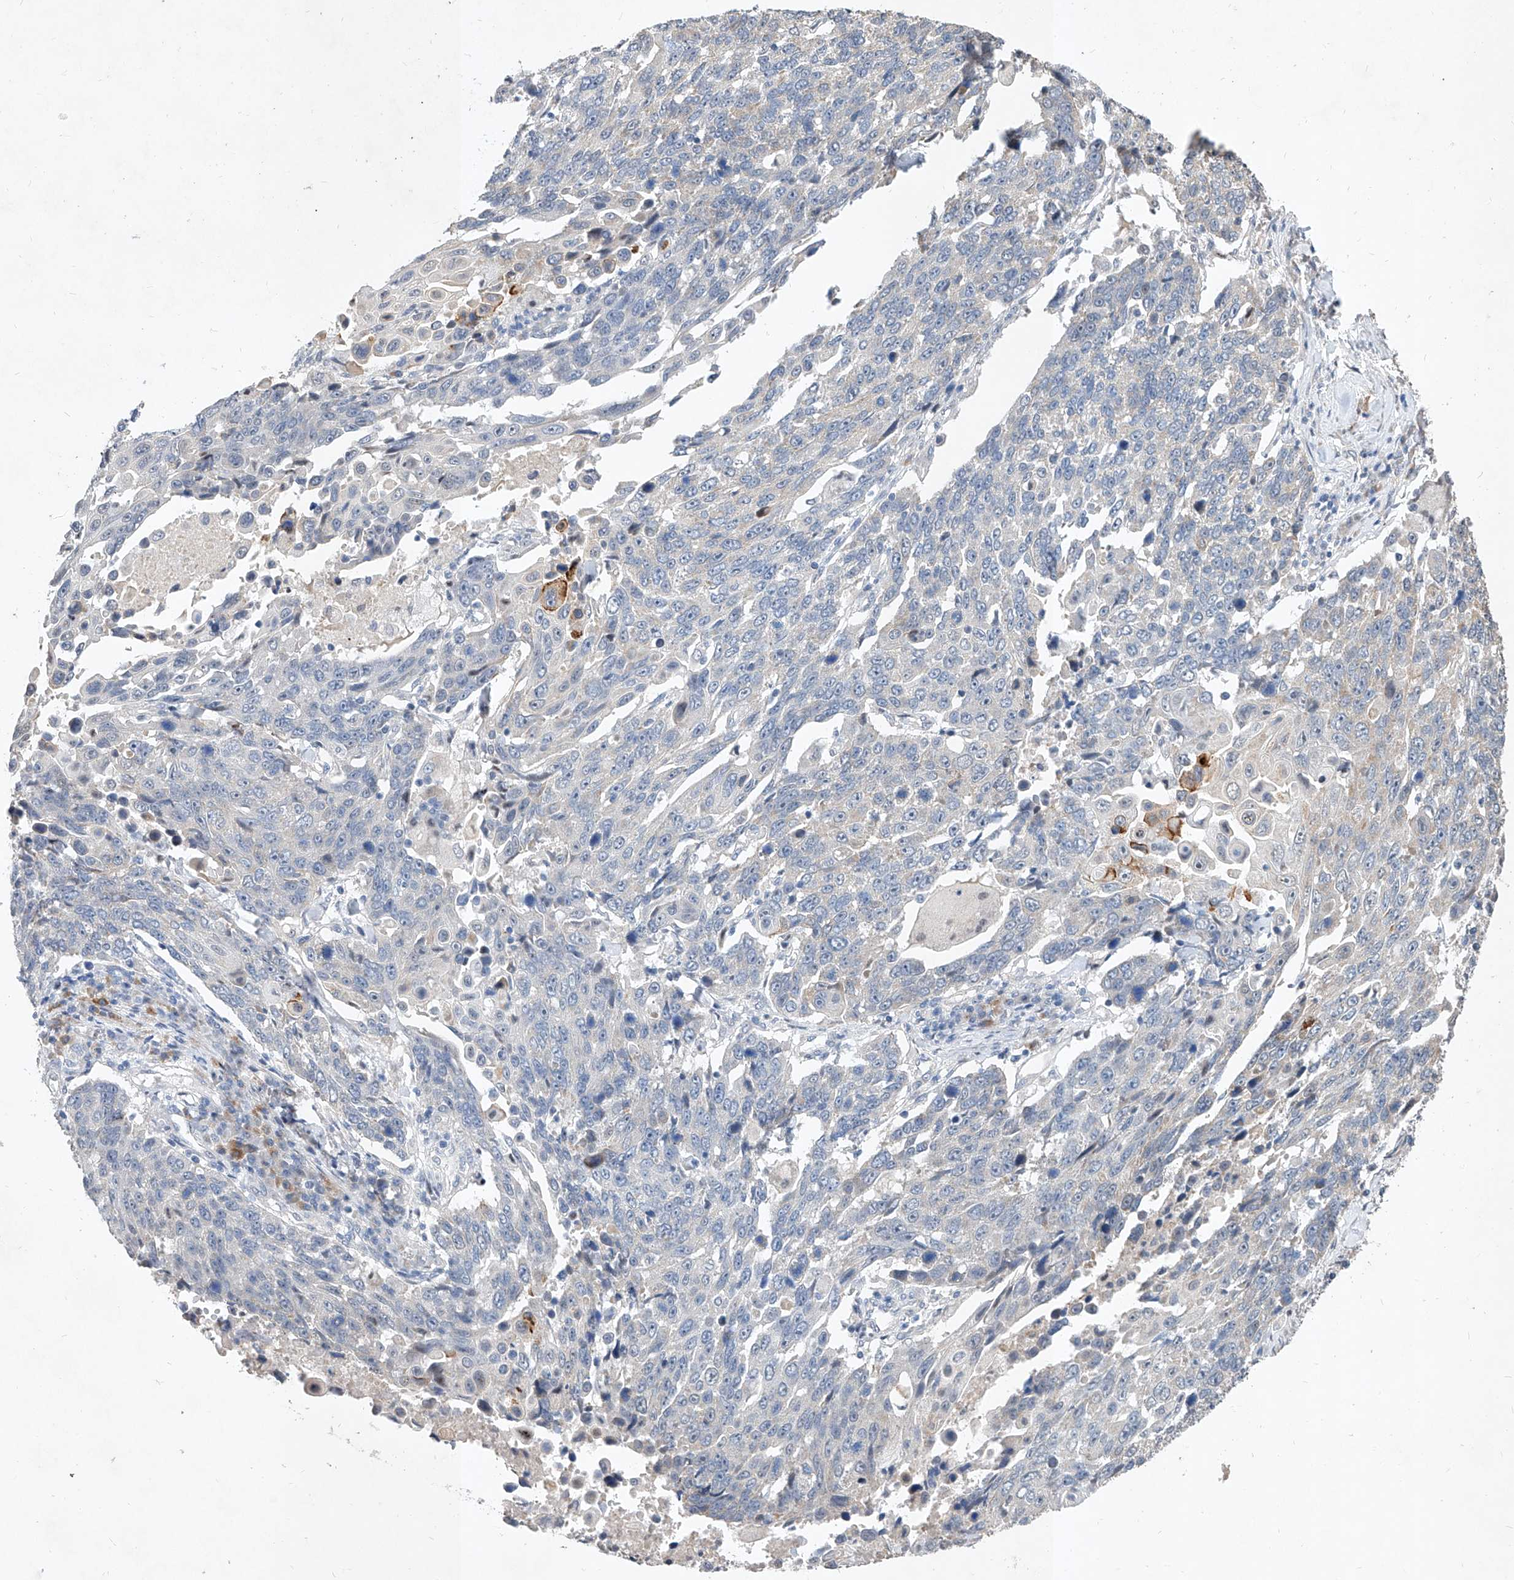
{"staining": {"intensity": "negative", "quantity": "none", "location": "none"}, "tissue": "lung cancer", "cell_type": "Tumor cells", "image_type": "cancer", "snomed": [{"axis": "morphology", "description": "Squamous cell carcinoma, NOS"}, {"axis": "topography", "description": "Lung"}], "caption": "Tumor cells show no significant protein positivity in squamous cell carcinoma (lung).", "gene": "MFSD4B", "patient": {"sex": "male", "age": 66}}